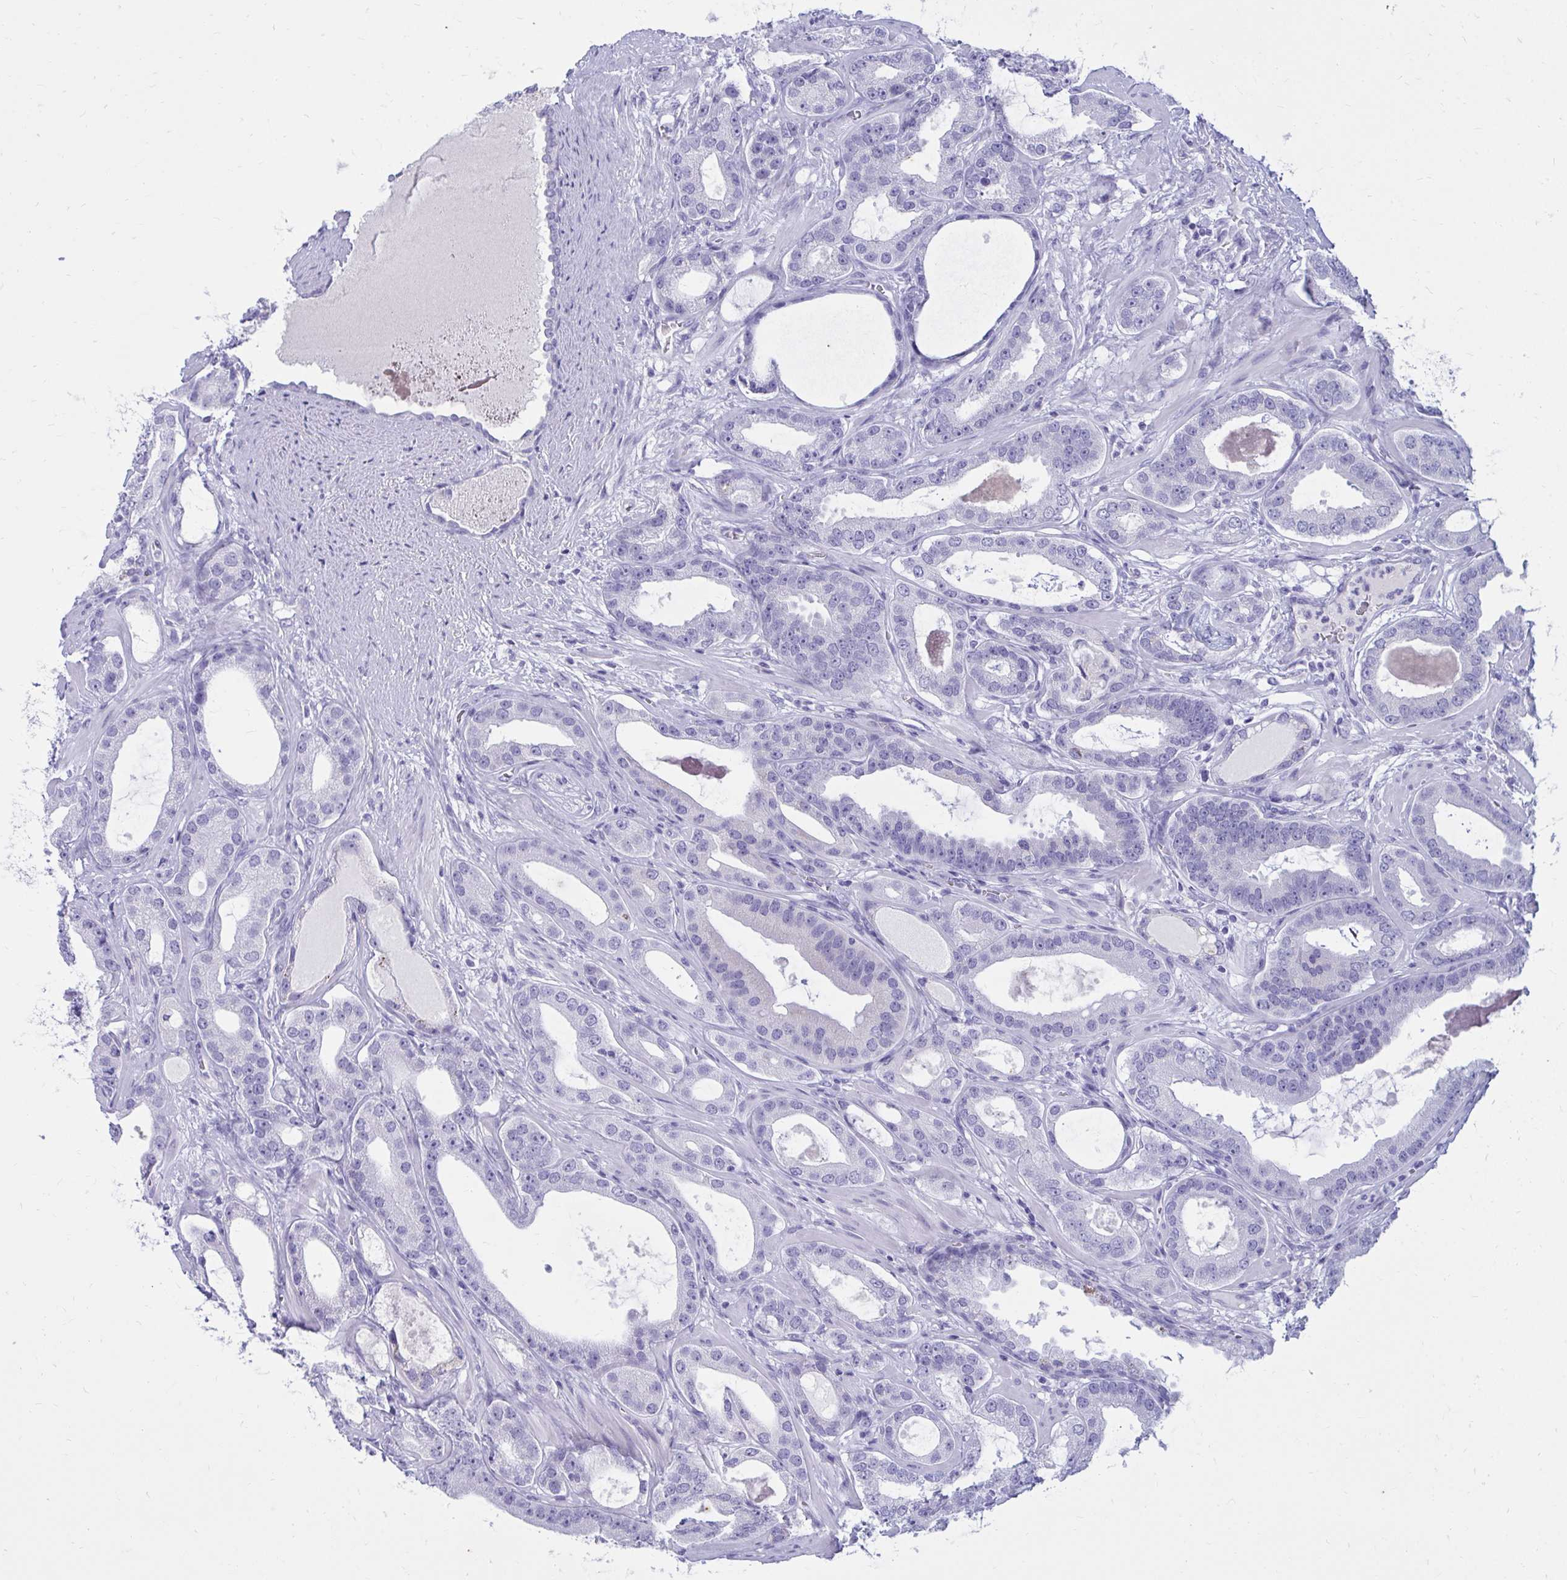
{"staining": {"intensity": "negative", "quantity": "none", "location": "none"}, "tissue": "prostate cancer", "cell_type": "Tumor cells", "image_type": "cancer", "snomed": [{"axis": "morphology", "description": "Adenocarcinoma, High grade"}, {"axis": "topography", "description": "Prostate"}], "caption": "Immunohistochemistry (IHC) of human adenocarcinoma (high-grade) (prostate) exhibits no positivity in tumor cells. (DAB (3,3'-diaminobenzidine) IHC visualized using brightfield microscopy, high magnification).", "gene": "NANOGNB", "patient": {"sex": "male", "age": 65}}